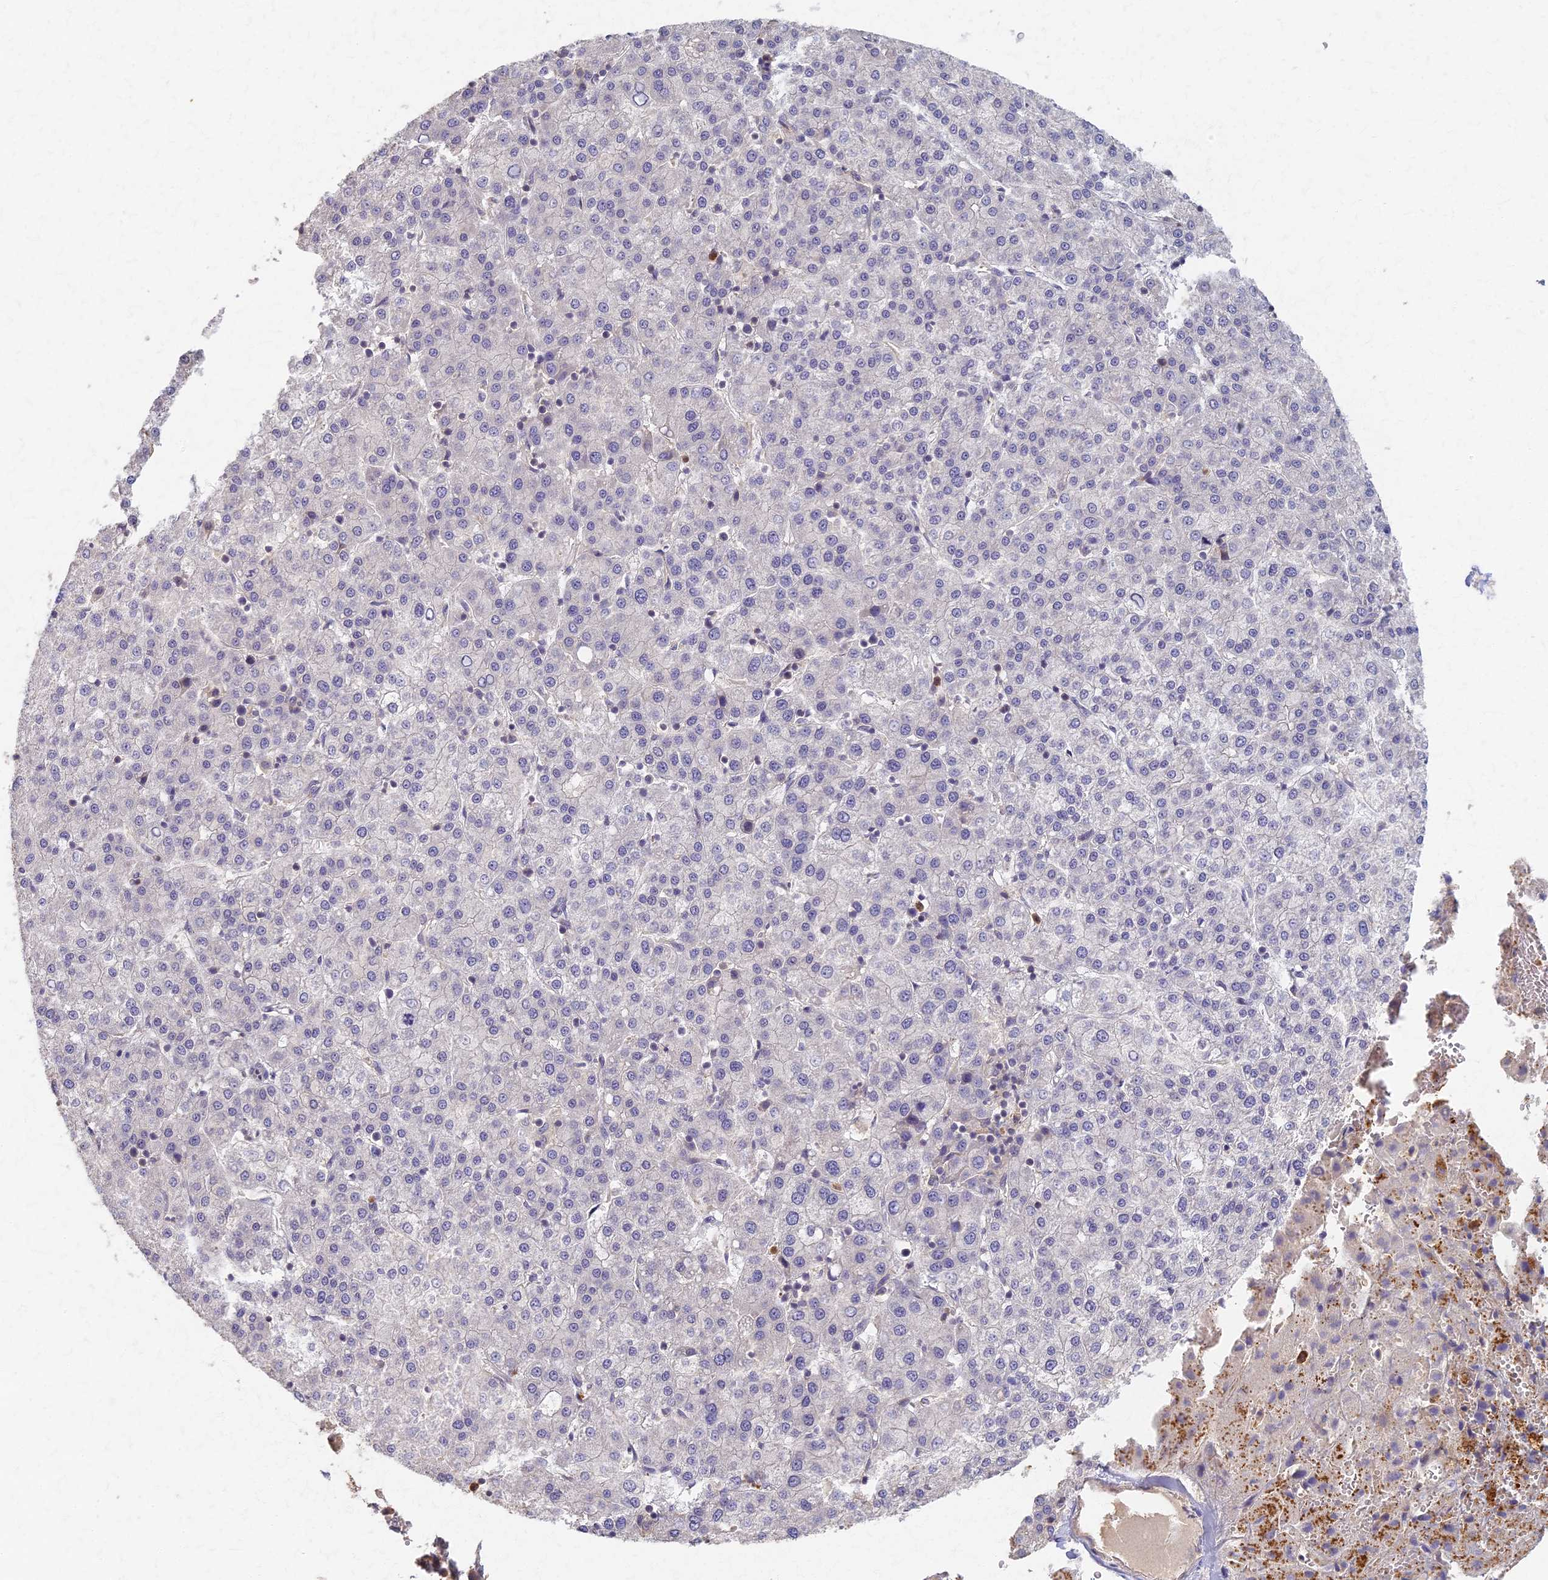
{"staining": {"intensity": "negative", "quantity": "none", "location": "none"}, "tissue": "liver cancer", "cell_type": "Tumor cells", "image_type": "cancer", "snomed": [{"axis": "morphology", "description": "Carcinoma, Hepatocellular, NOS"}, {"axis": "topography", "description": "Liver"}], "caption": "Human liver cancer (hepatocellular carcinoma) stained for a protein using IHC exhibits no positivity in tumor cells.", "gene": "AP4E1", "patient": {"sex": "female", "age": 58}}